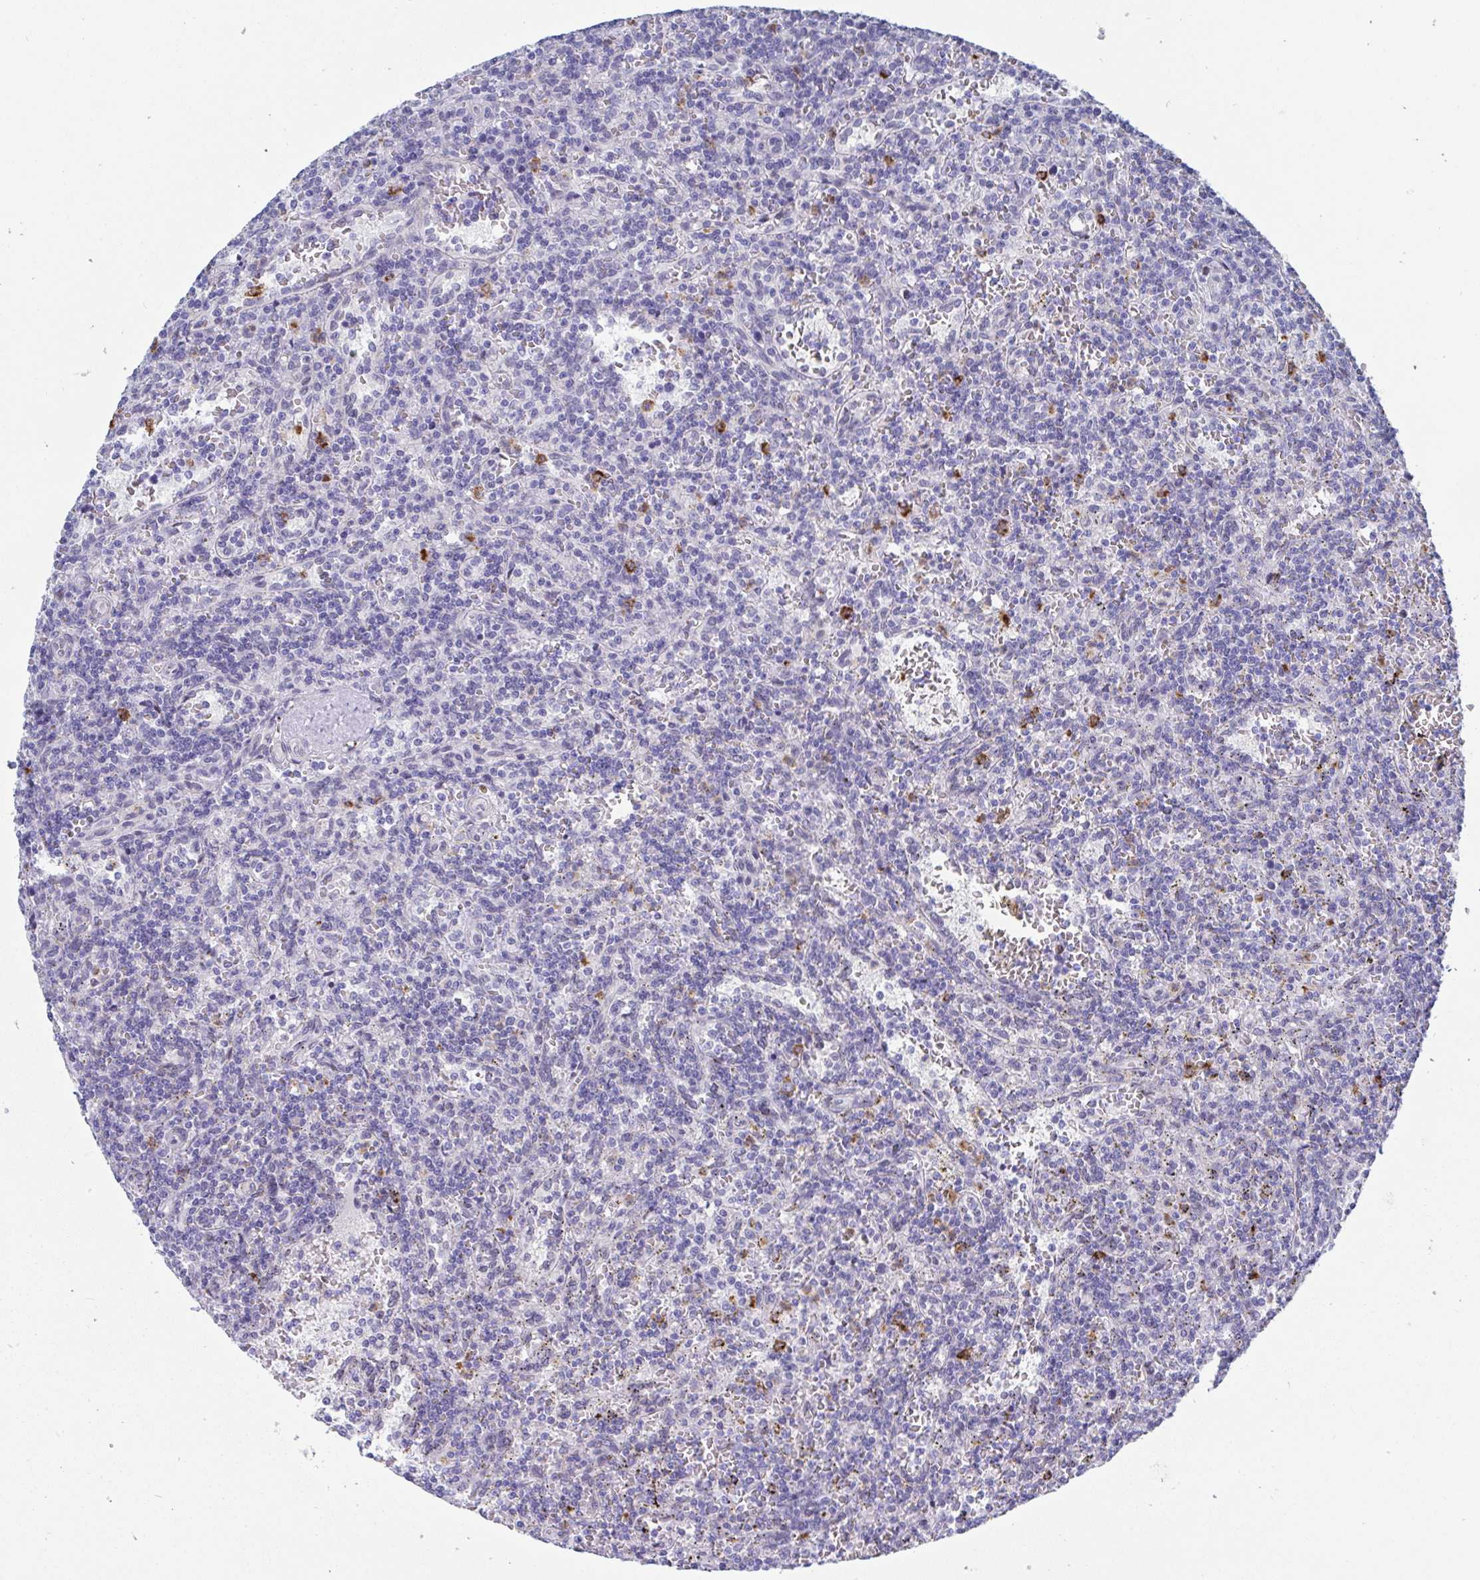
{"staining": {"intensity": "negative", "quantity": "none", "location": "none"}, "tissue": "lymphoma", "cell_type": "Tumor cells", "image_type": "cancer", "snomed": [{"axis": "morphology", "description": "Malignant lymphoma, non-Hodgkin's type, Low grade"}, {"axis": "topography", "description": "Spleen"}], "caption": "Immunohistochemistry (IHC) of malignant lymphoma, non-Hodgkin's type (low-grade) shows no positivity in tumor cells. (DAB (3,3'-diaminobenzidine) immunohistochemistry (IHC) visualized using brightfield microscopy, high magnification).", "gene": "MFSD4A", "patient": {"sex": "male", "age": 73}}